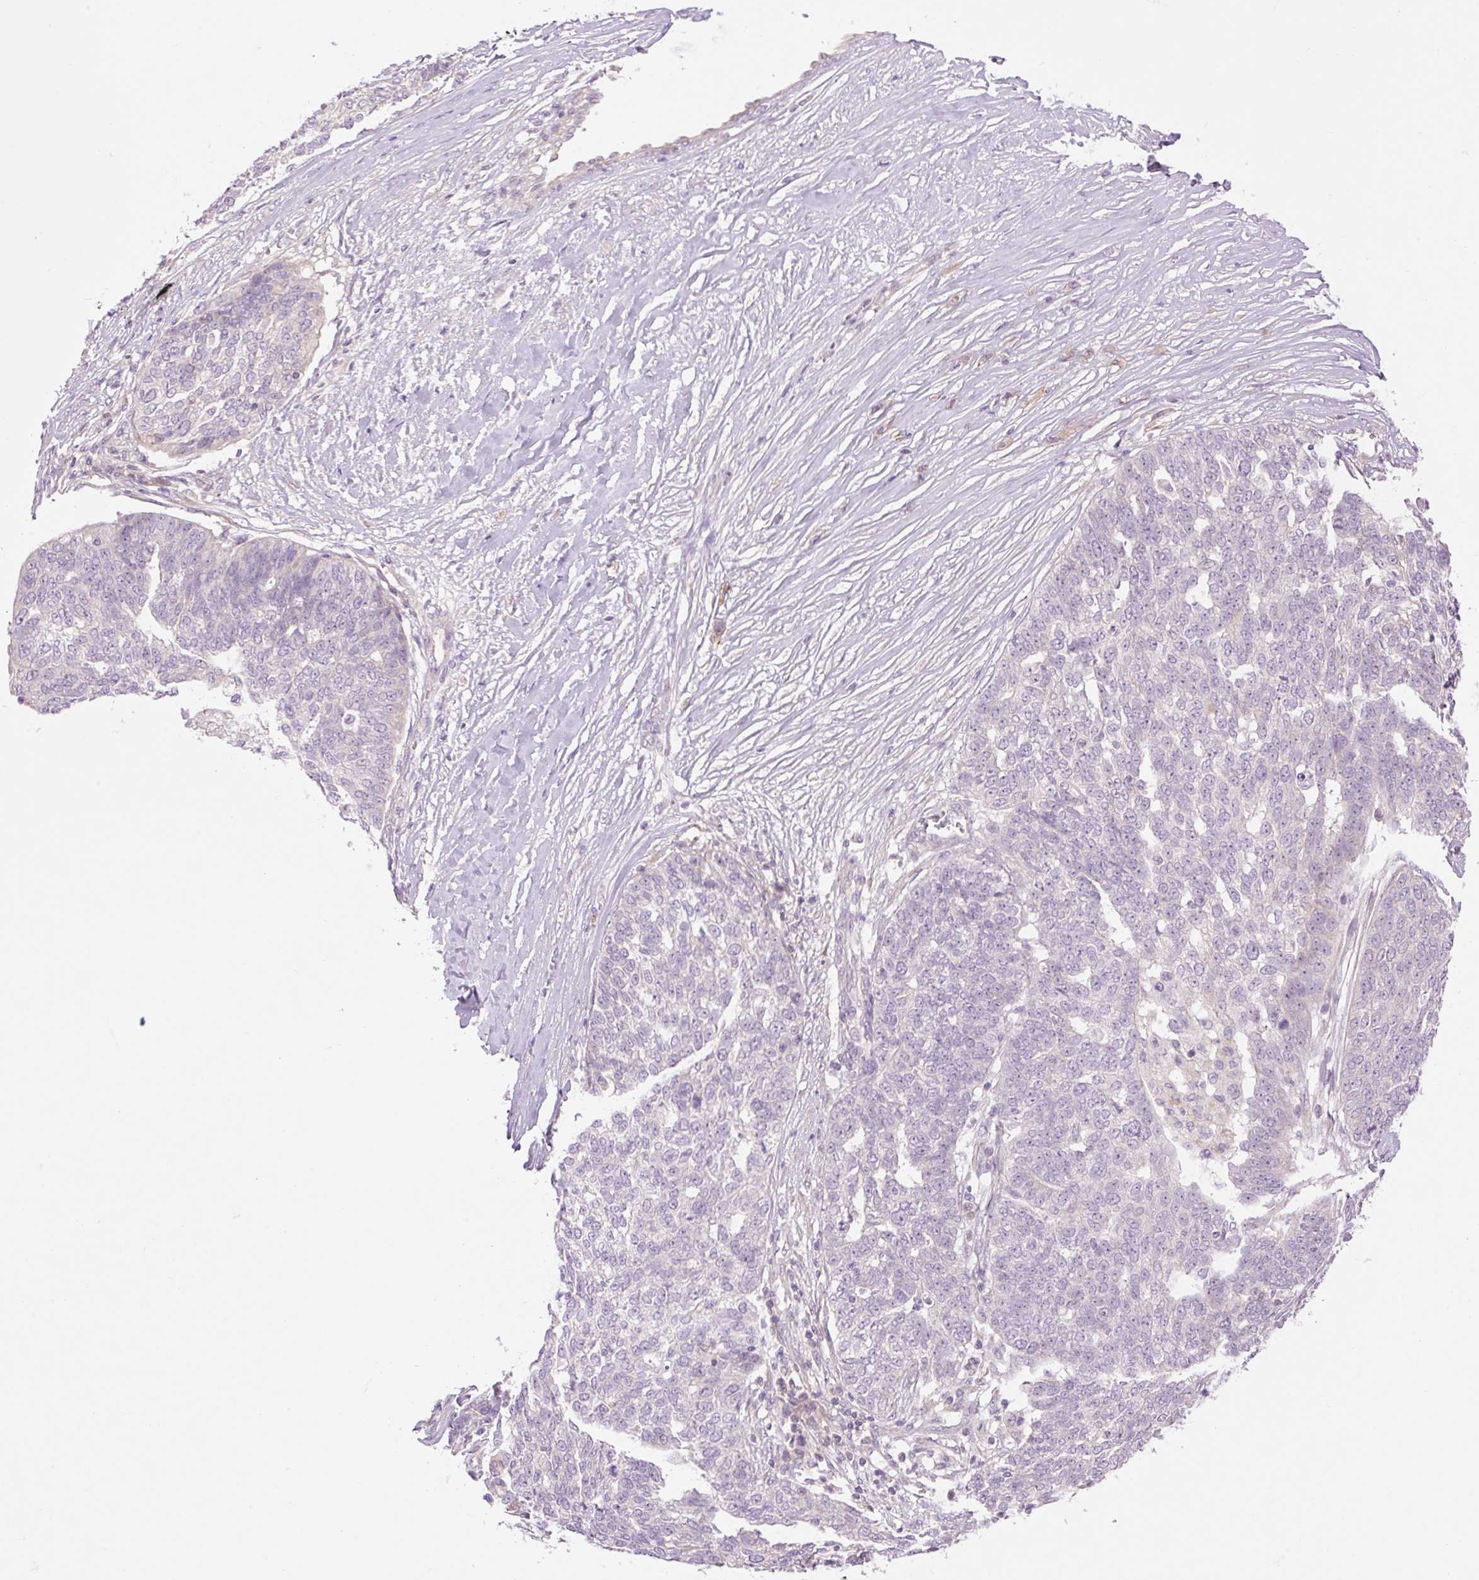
{"staining": {"intensity": "negative", "quantity": "none", "location": "none"}, "tissue": "ovarian cancer", "cell_type": "Tumor cells", "image_type": "cancer", "snomed": [{"axis": "morphology", "description": "Cystadenocarcinoma, serous, NOS"}, {"axis": "topography", "description": "Ovary"}], "caption": "Human ovarian cancer stained for a protein using immunohistochemistry (IHC) displays no positivity in tumor cells.", "gene": "GRID2", "patient": {"sex": "female", "age": 59}}